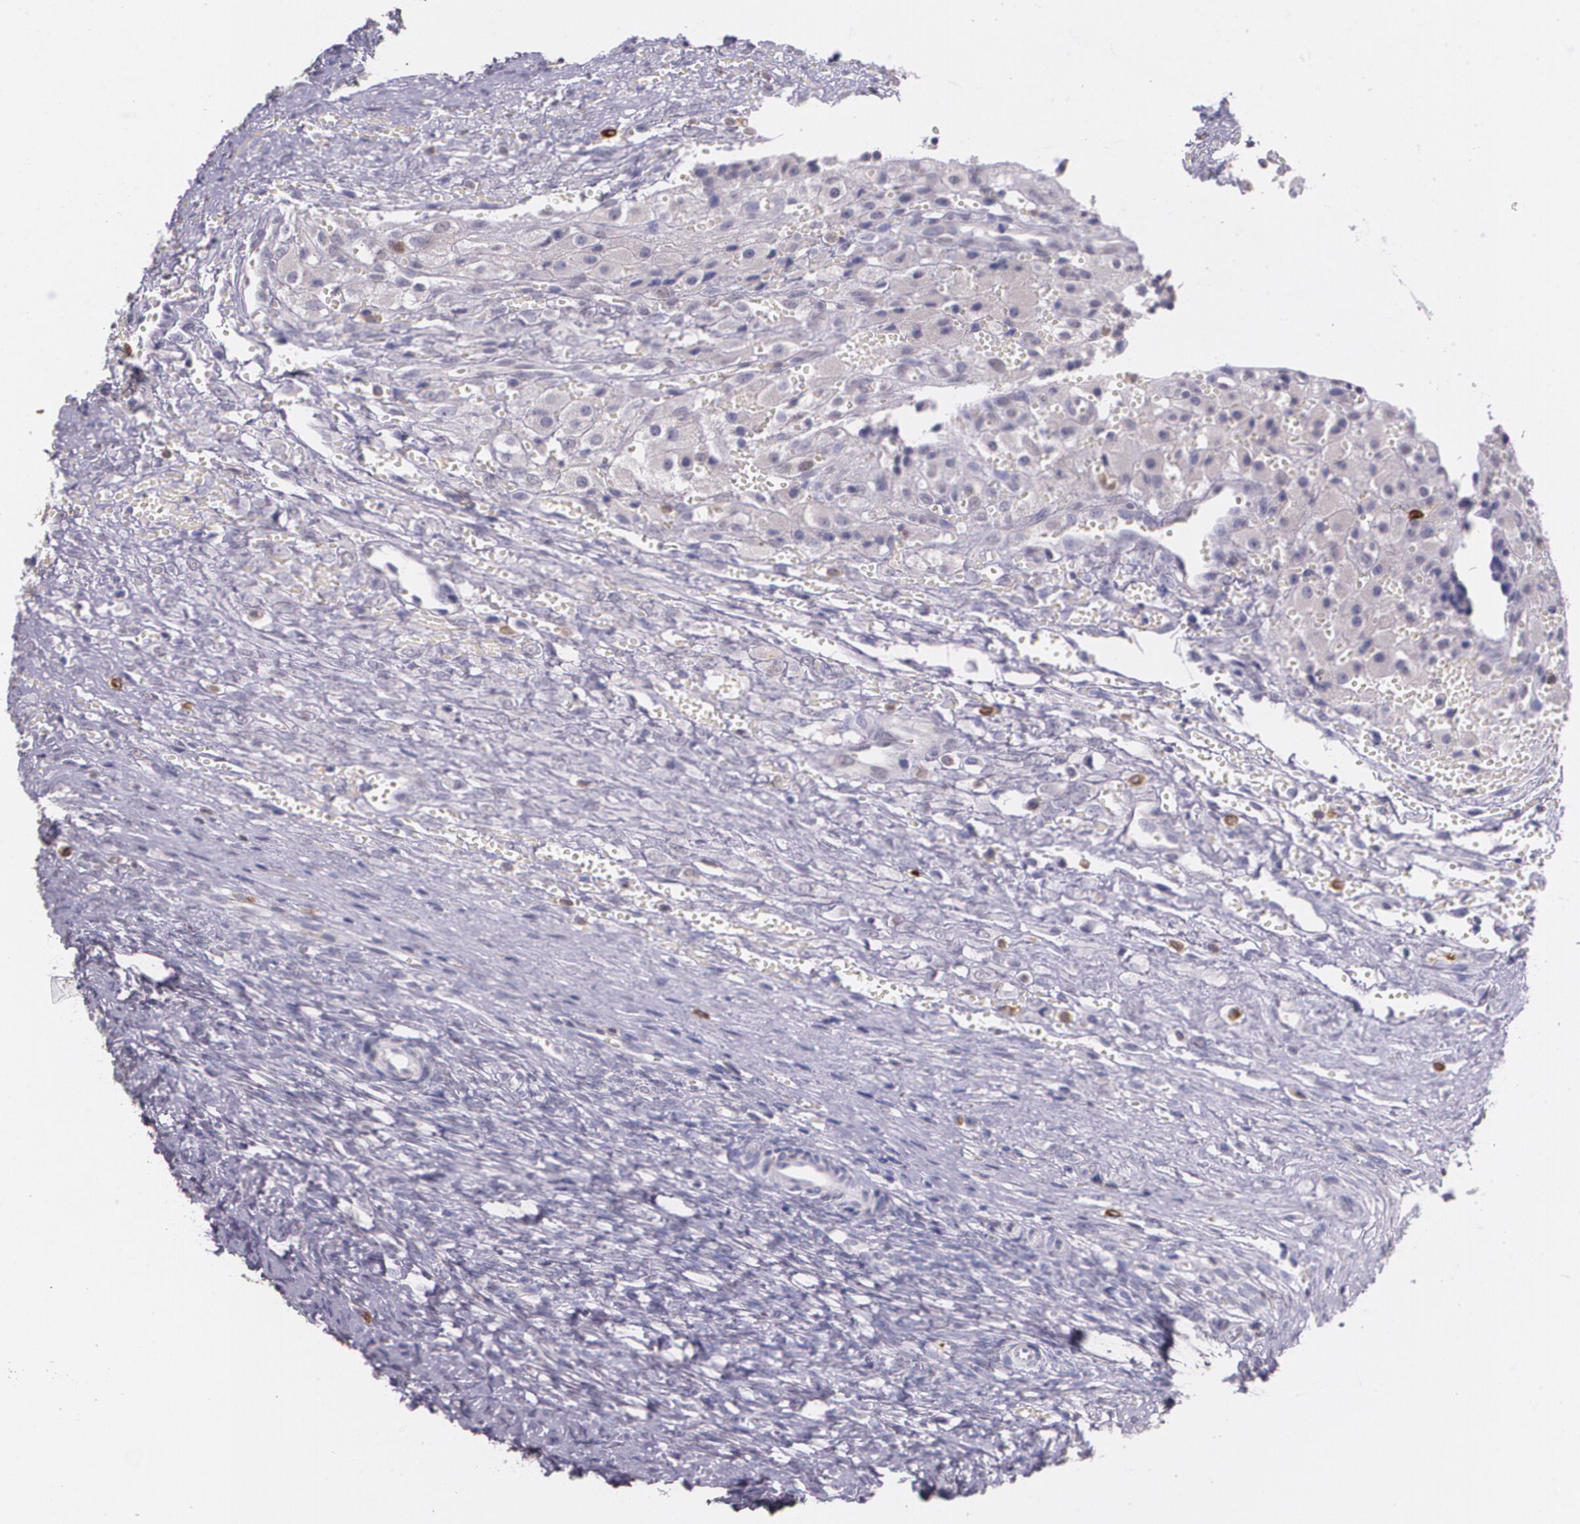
{"staining": {"intensity": "negative", "quantity": "none", "location": "none"}, "tissue": "ovary", "cell_type": "Follicle cells", "image_type": "normal", "snomed": [{"axis": "morphology", "description": "Normal tissue, NOS"}, {"axis": "topography", "description": "Ovary"}], "caption": "DAB (3,3'-diaminobenzidine) immunohistochemical staining of unremarkable human ovary reveals no significant staining in follicle cells.", "gene": "RTN1", "patient": {"sex": "female", "age": 56}}